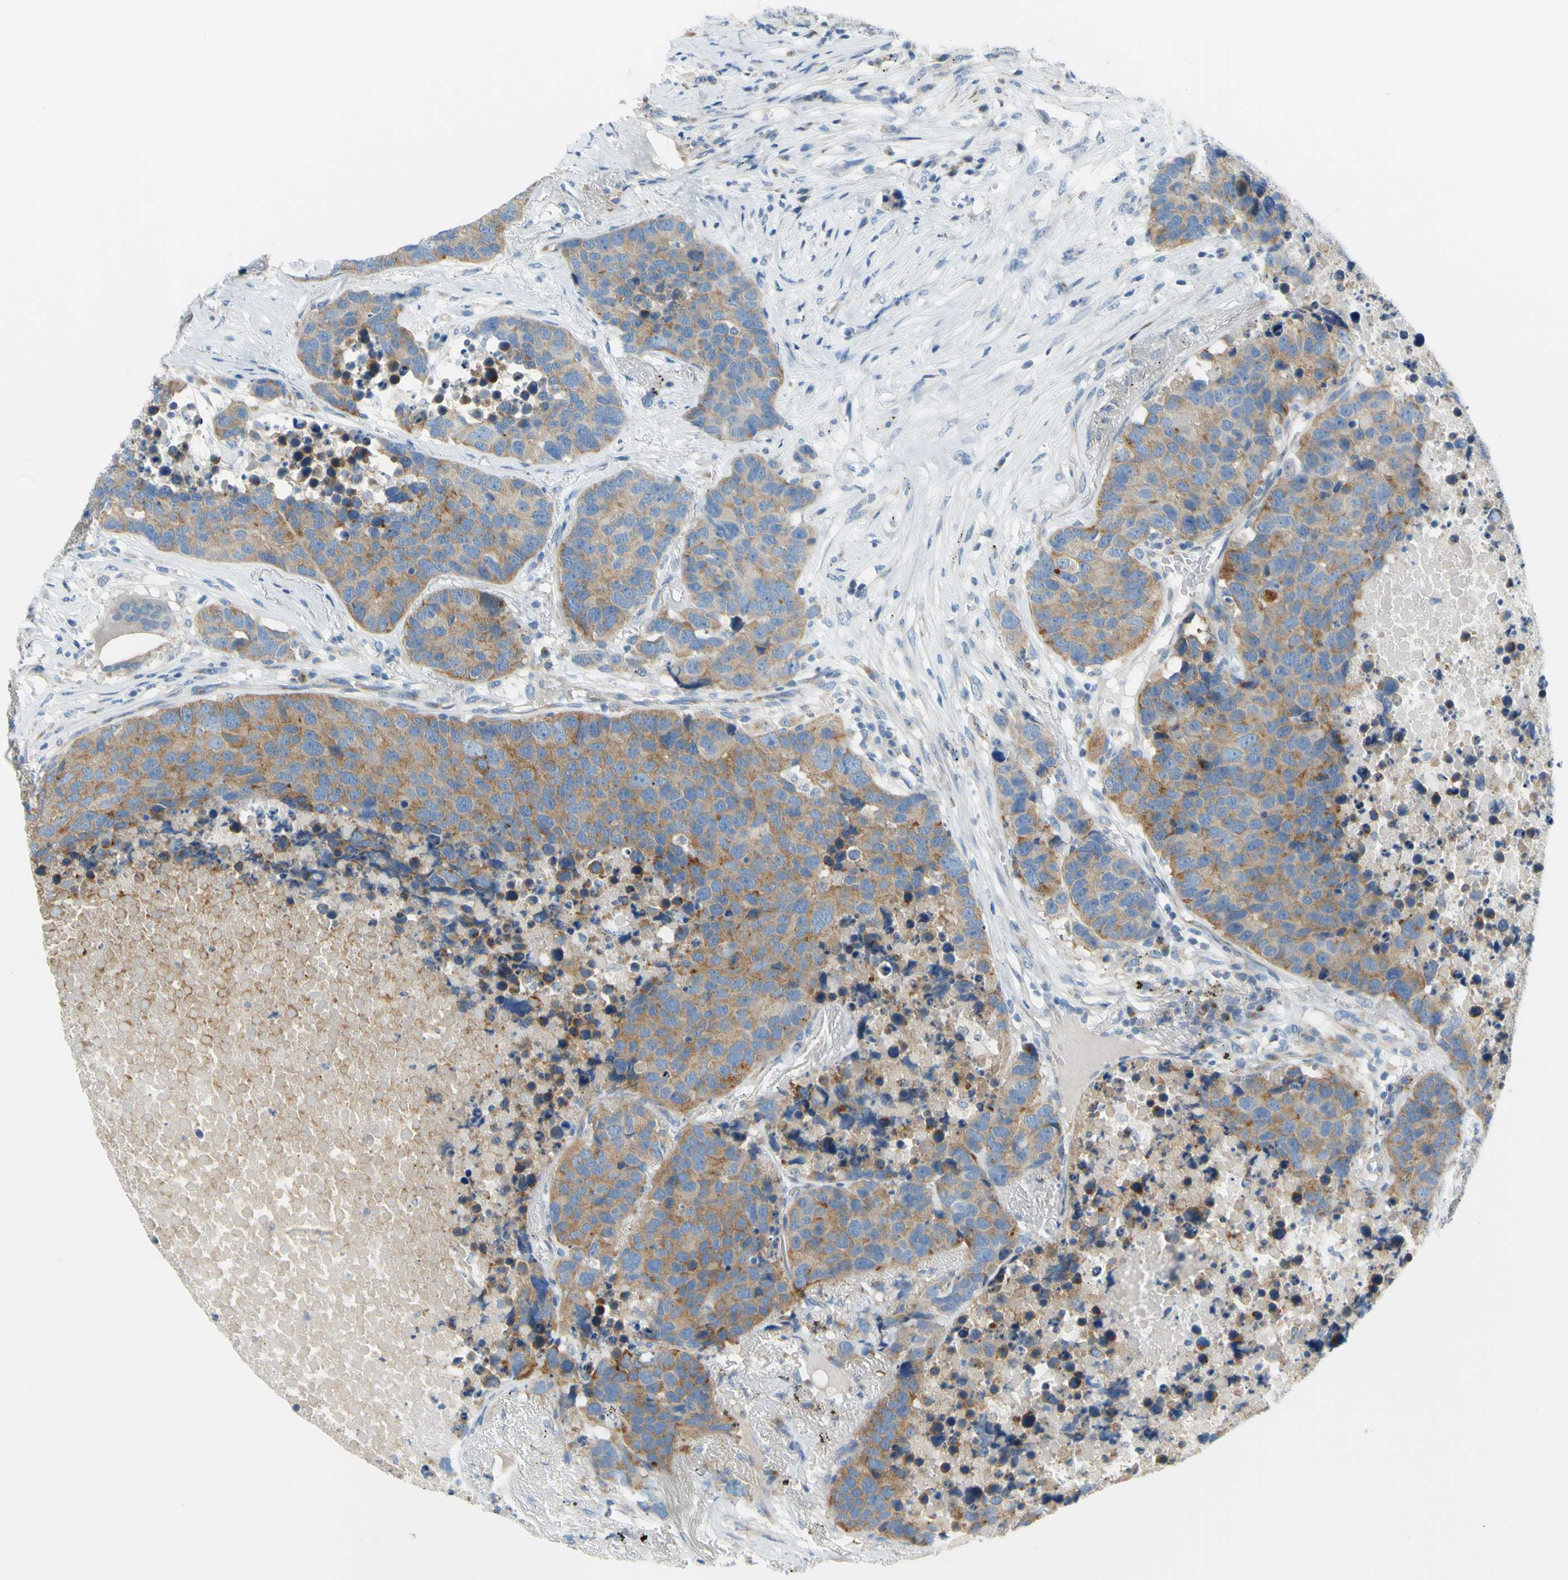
{"staining": {"intensity": "moderate", "quantity": ">75%", "location": "cytoplasmic/membranous"}, "tissue": "carcinoid", "cell_type": "Tumor cells", "image_type": "cancer", "snomed": [{"axis": "morphology", "description": "Carcinoid, malignant, NOS"}, {"axis": "topography", "description": "Lung"}], "caption": "Protein positivity by immunohistochemistry (IHC) demonstrates moderate cytoplasmic/membranous staining in approximately >75% of tumor cells in carcinoid.", "gene": "FRMD4B", "patient": {"sex": "male", "age": 60}}